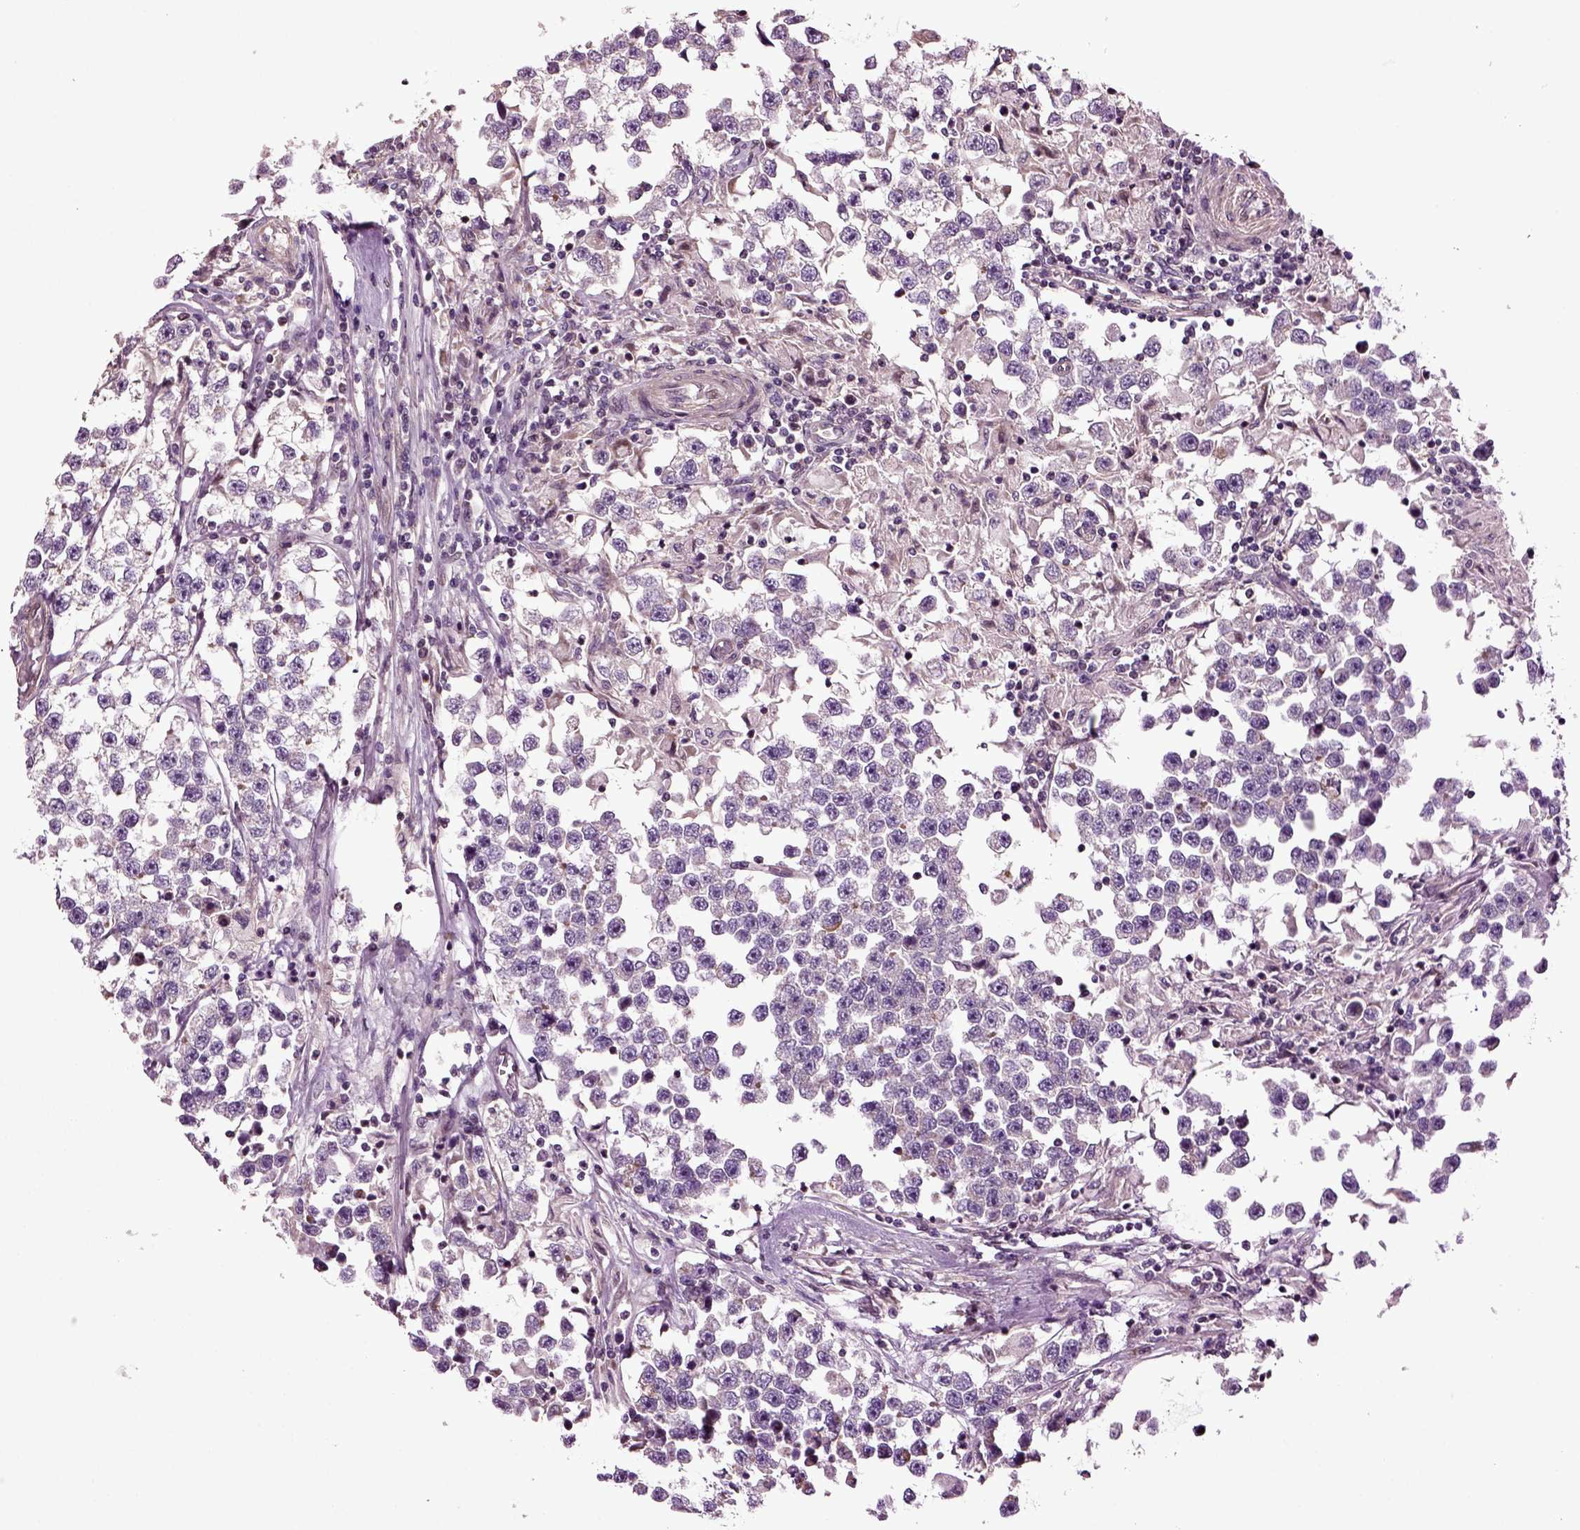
{"staining": {"intensity": "negative", "quantity": "none", "location": "none"}, "tissue": "testis cancer", "cell_type": "Tumor cells", "image_type": "cancer", "snomed": [{"axis": "morphology", "description": "Seminoma, NOS"}, {"axis": "topography", "description": "Testis"}], "caption": "This histopathology image is of seminoma (testis) stained with immunohistochemistry to label a protein in brown with the nuclei are counter-stained blue. There is no staining in tumor cells.", "gene": "HAGHL", "patient": {"sex": "male", "age": 46}}